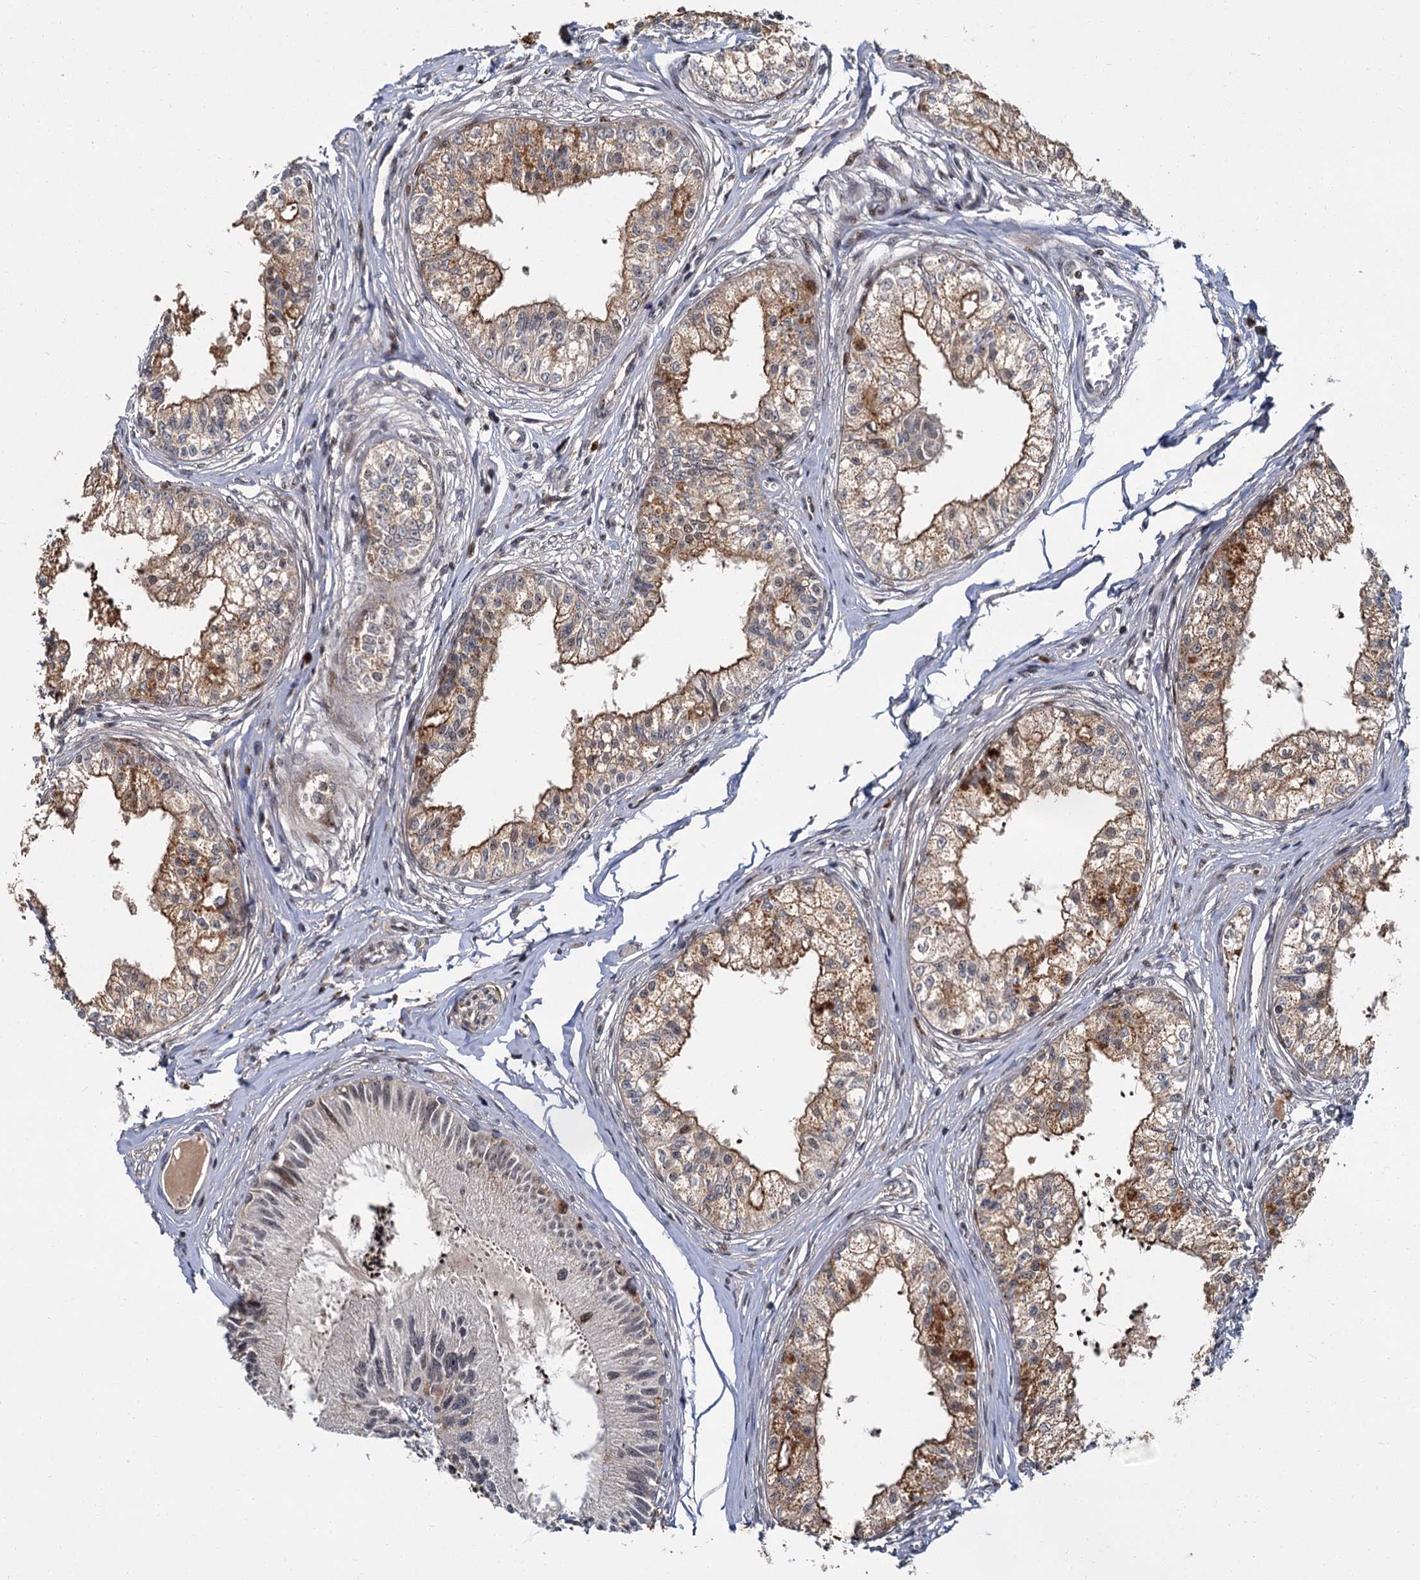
{"staining": {"intensity": "moderate", "quantity": ">75%", "location": "cytoplasmic/membranous,nuclear"}, "tissue": "epididymis", "cell_type": "Glandular cells", "image_type": "normal", "snomed": [{"axis": "morphology", "description": "Normal tissue, NOS"}, {"axis": "topography", "description": "Epididymis"}], "caption": "Epididymis stained for a protein demonstrates moderate cytoplasmic/membranous,nuclear positivity in glandular cells. The protein is stained brown, and the nuclei are stained in blue (DAB IHC with brightfield microscopy, high magnification).", "gene": "MBD6", "patient": {"sex": "male", "age": 79}}